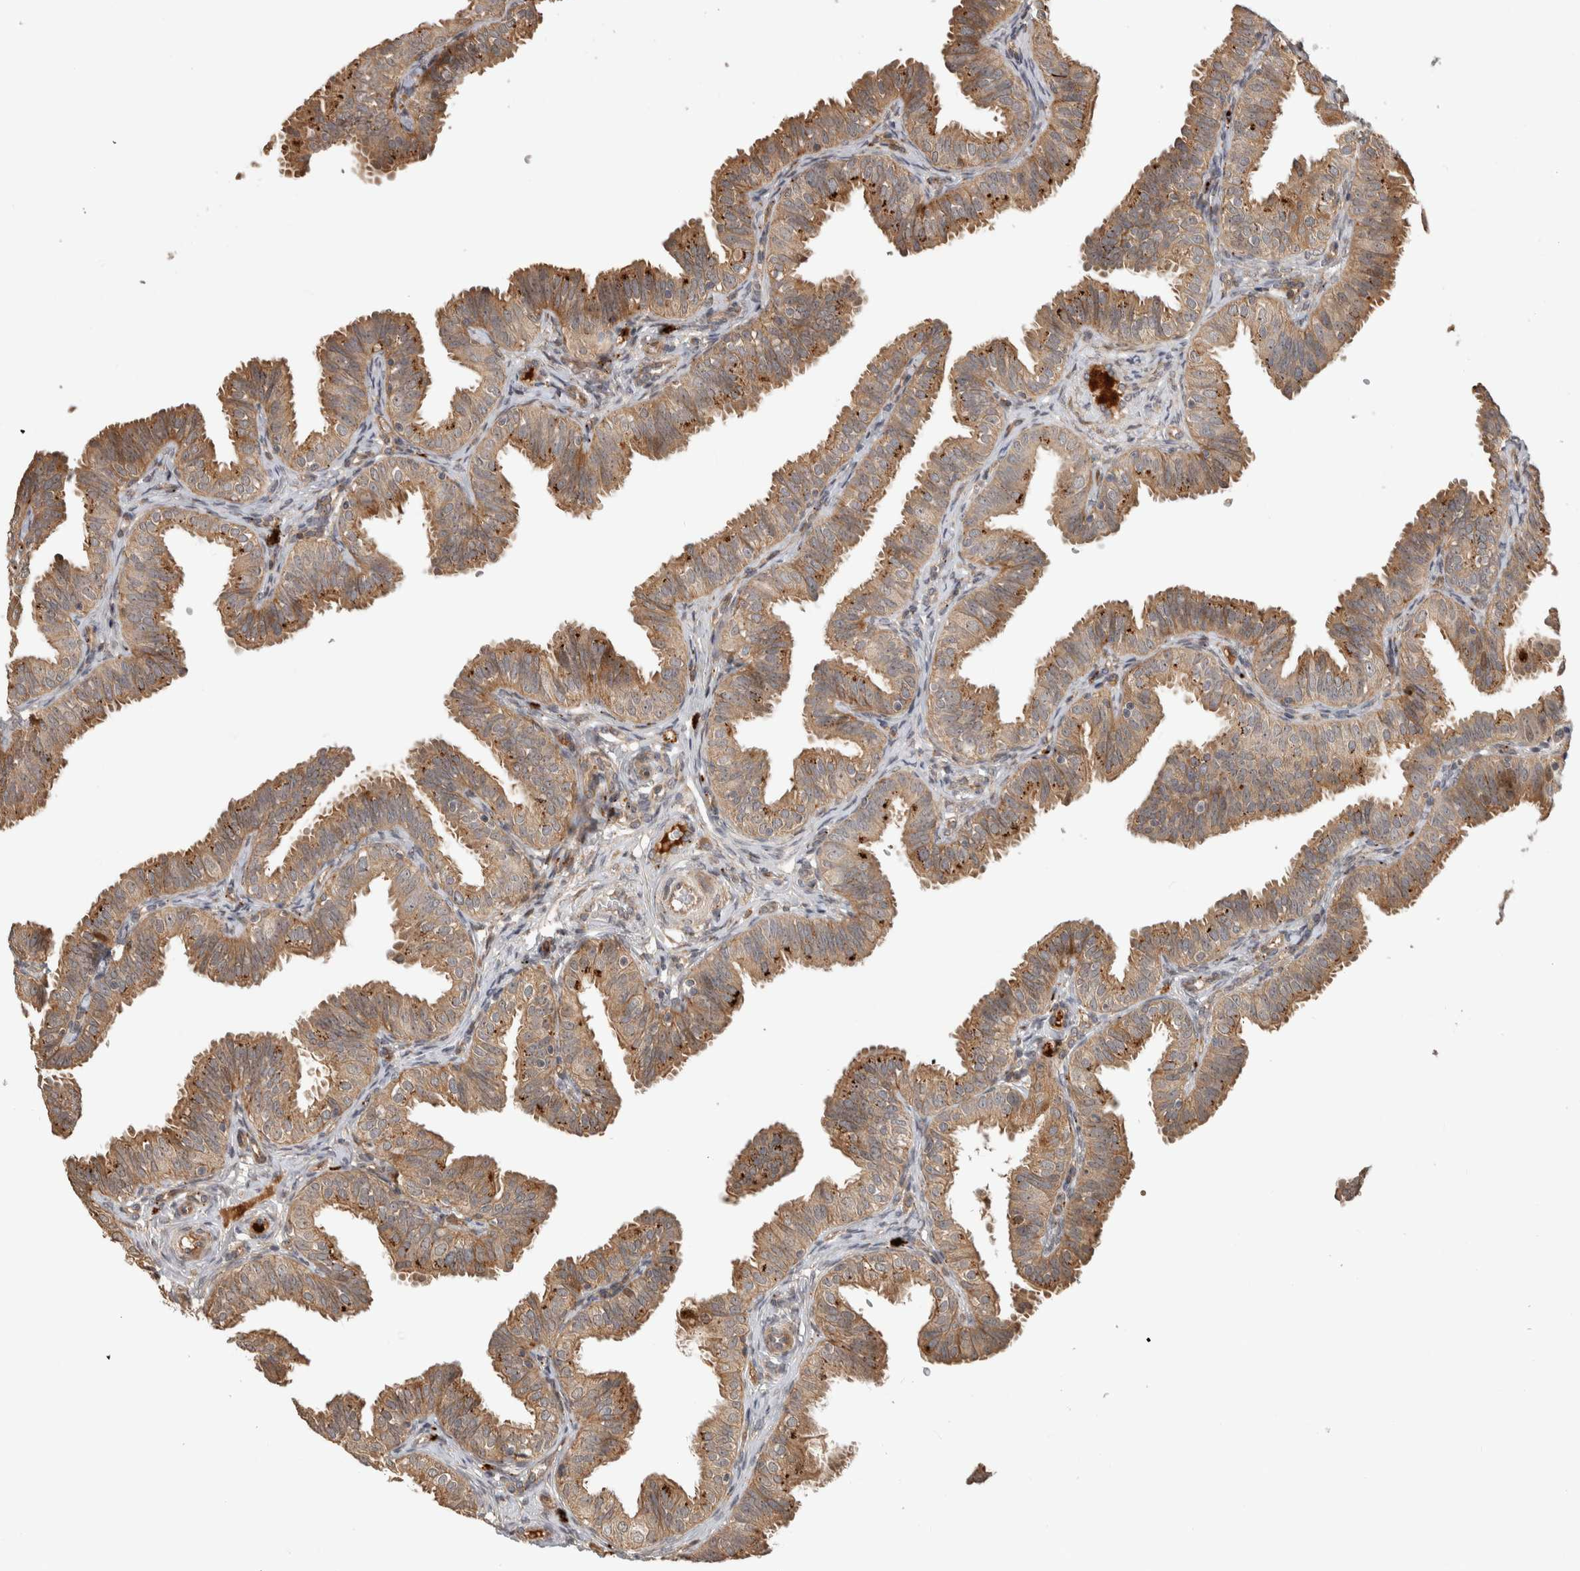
{"staining": {"intensity": "moderate", "quantity": ">75%", "location": "cytoplasmic/membranous"}, "tissue": "fallopian tube", "cell_type": "Glandular cells", "image_type": "normal", "snomed": [{"axis": "morphology", "description": "Normal tissue, NOS"}, {"axis": "topography", "description": "Fallopian tube"}], "caption": "High-magnification brightfield microscopy of normal fallopian tube stained with DAB (3,3'-diaminobenzidine) (brown) and counterstained with hematoxylin (blue). glandular cells exhibit moderate cytoplasmic/membranous staining is seen in about>75% of cells. The staining was performed using DAB (3,3'-diaminobenzidine) to visualize the protein expression in brown, while the nuclei were stained in blue with hematoxylin (Magnification: 20x).", "gene": "PITPNC1", "patient": {"sex": "female", "age": 35}}